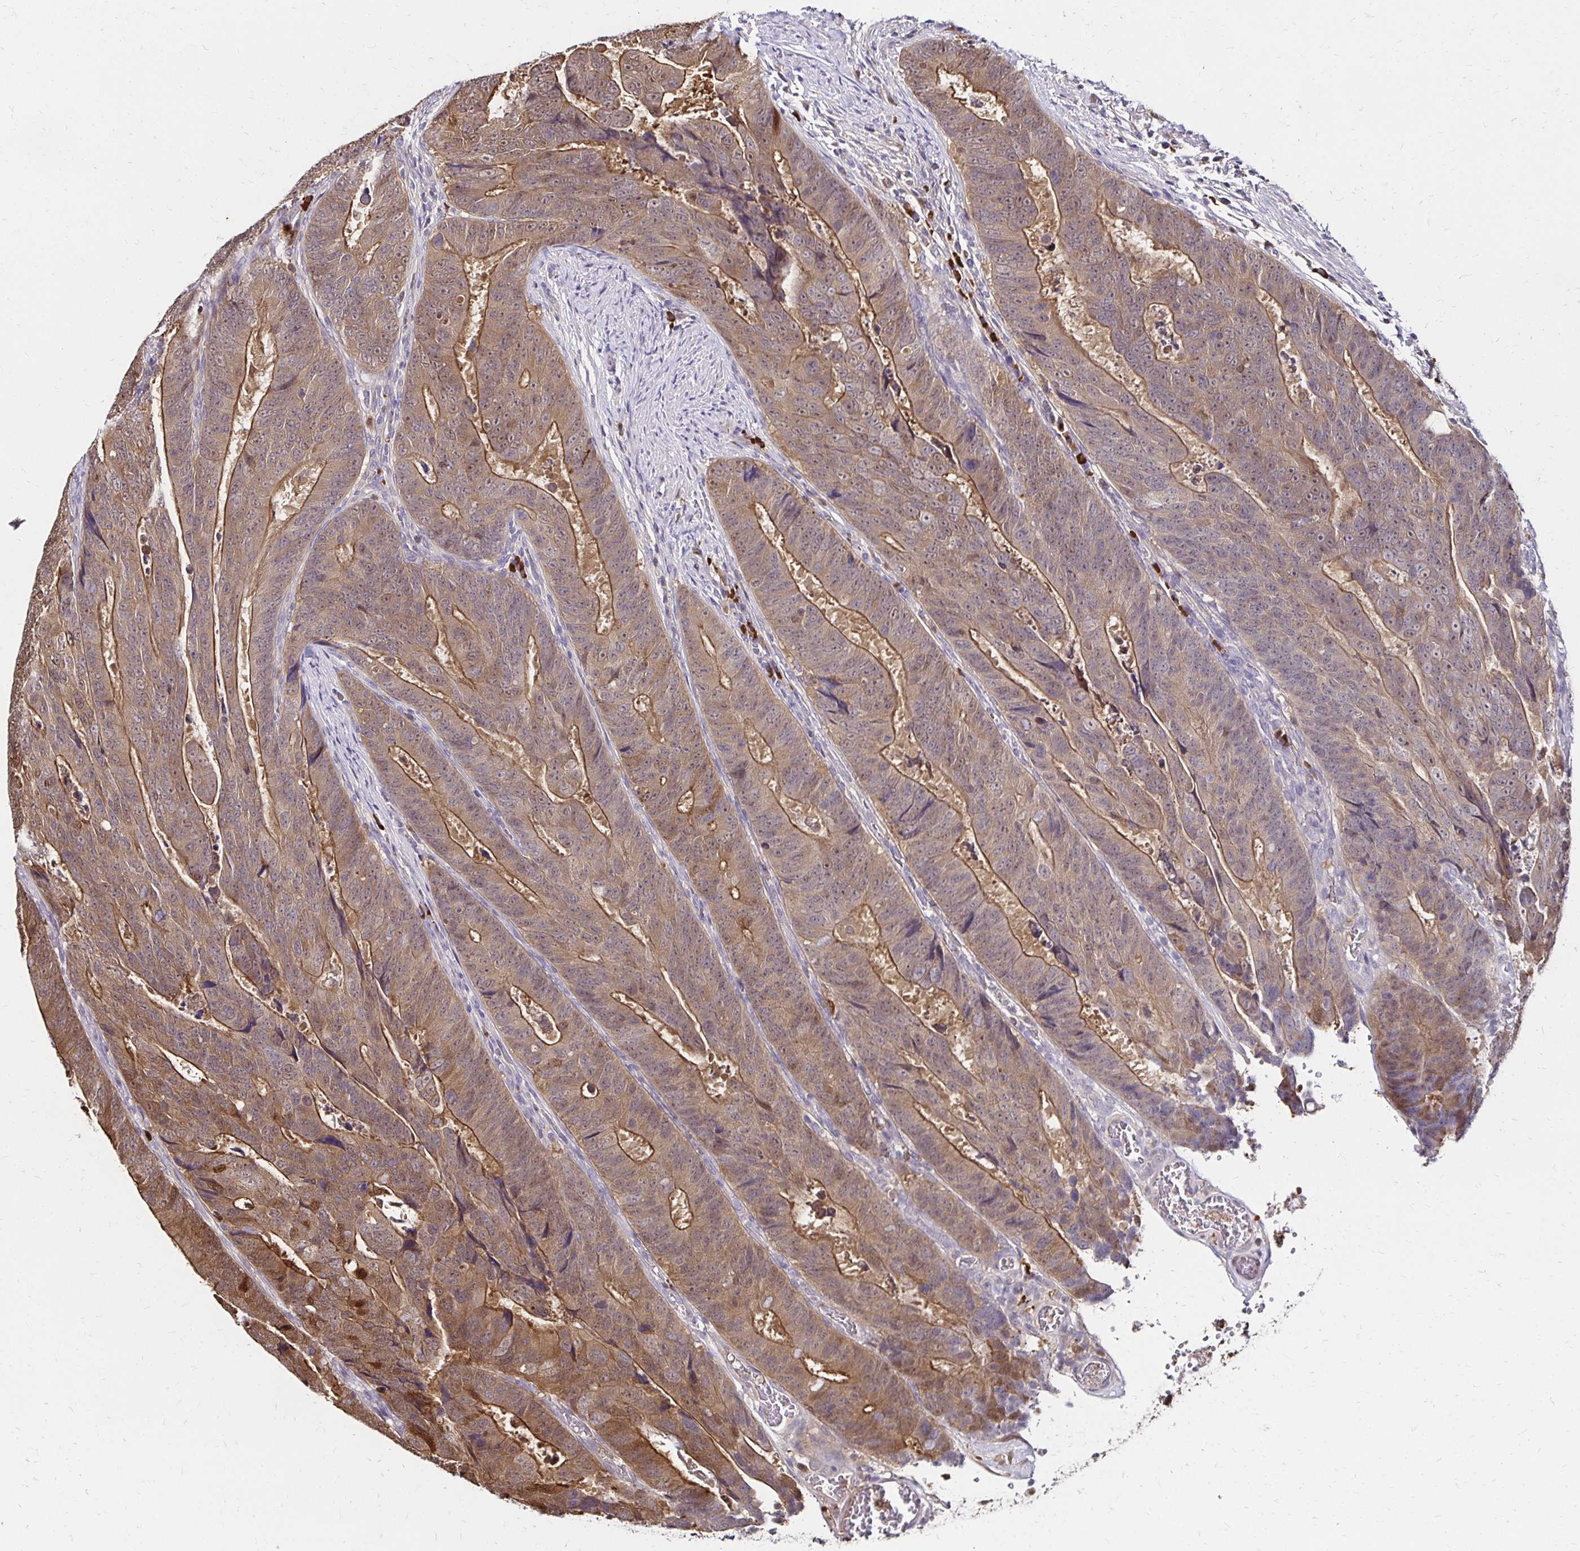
{"staining": {"intensity": "moderate", "quantity": ">75%", "location": "cytoplasmic/membranous"}, "tissue": "colorectal cancer", "cell_type": "Tumor cells", "image_type": "cancer", "snomed": [{"axis": "morphology", "description": "Adenocarcinoma, NOS"}, {"axis": "topography", "description": "Colon"}], "caption": "Immunohistochemical staining of adenocarcinoma (colorectal) displays medium levels of moderate cytoplasmic/membranous protein expression in about >75% of tumor cells.", "gene": "TXN", "patient": {"sex": "female", "age": 48}}